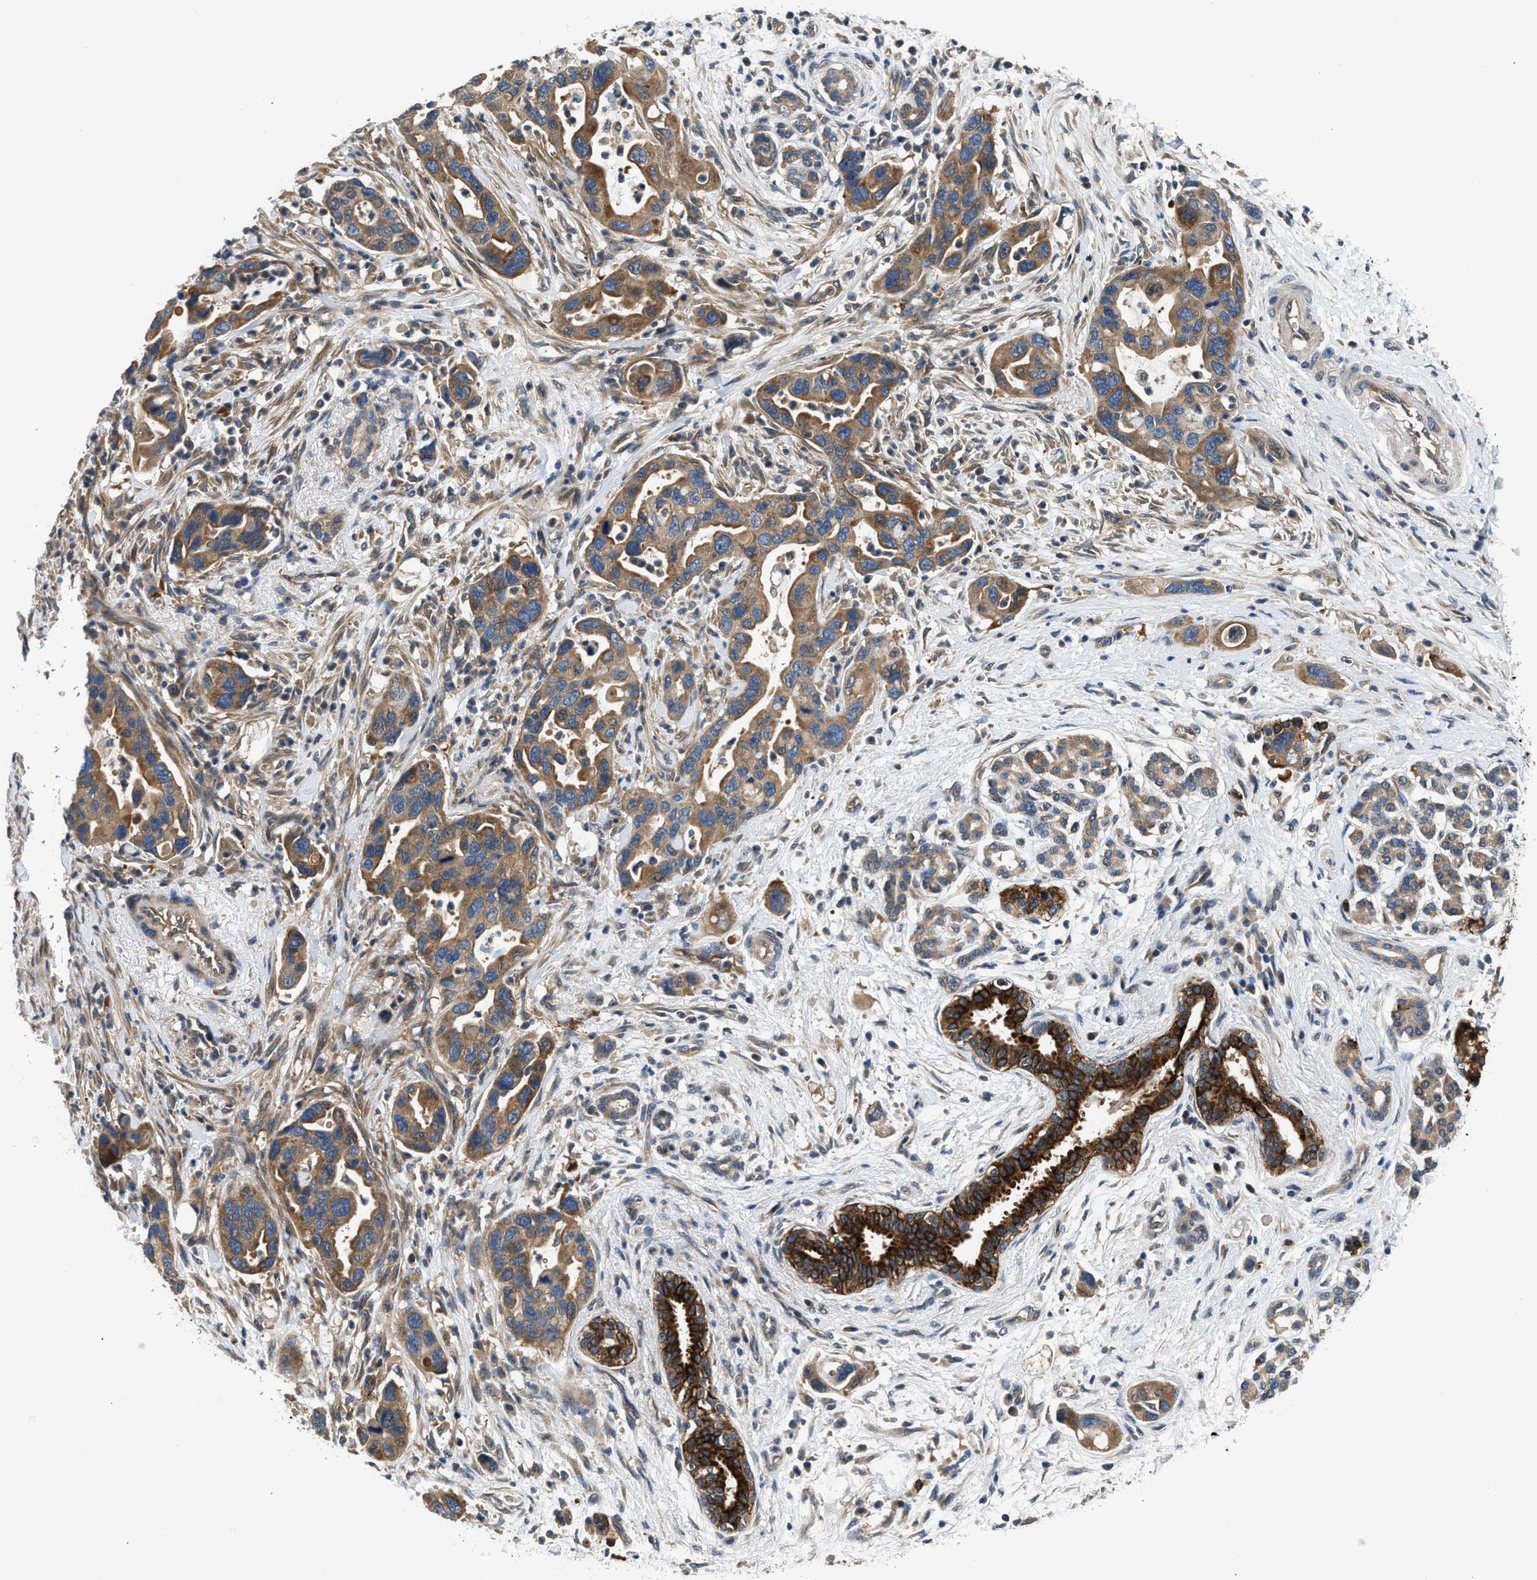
{"staining": {"intensity": "moderate", "quantity": ">75%", "location": "cytoplasmic/membranous"}, "tissue": "pancreatic cancer", "cell_type": "Tumor cells", "image_type": "cancer", "snomed": [{"axis": "morphology", "description": "Normal tissue, NOS"}, {"axis": "morphology", "description": "Adenocarcinoma, NOS"}, {"axis": "topography", "description": "Pancreas"}], "caption": "Protein staining exhibits moderate cytoplasmic/membranous staining in about >75% of tumor cells in adenocarcinoma (pancreatic). (Brightfield microscopy of DAB IHC at high magnification).", "gene": "IL3RA", "patient": {"sex": "female", "age": 71}}